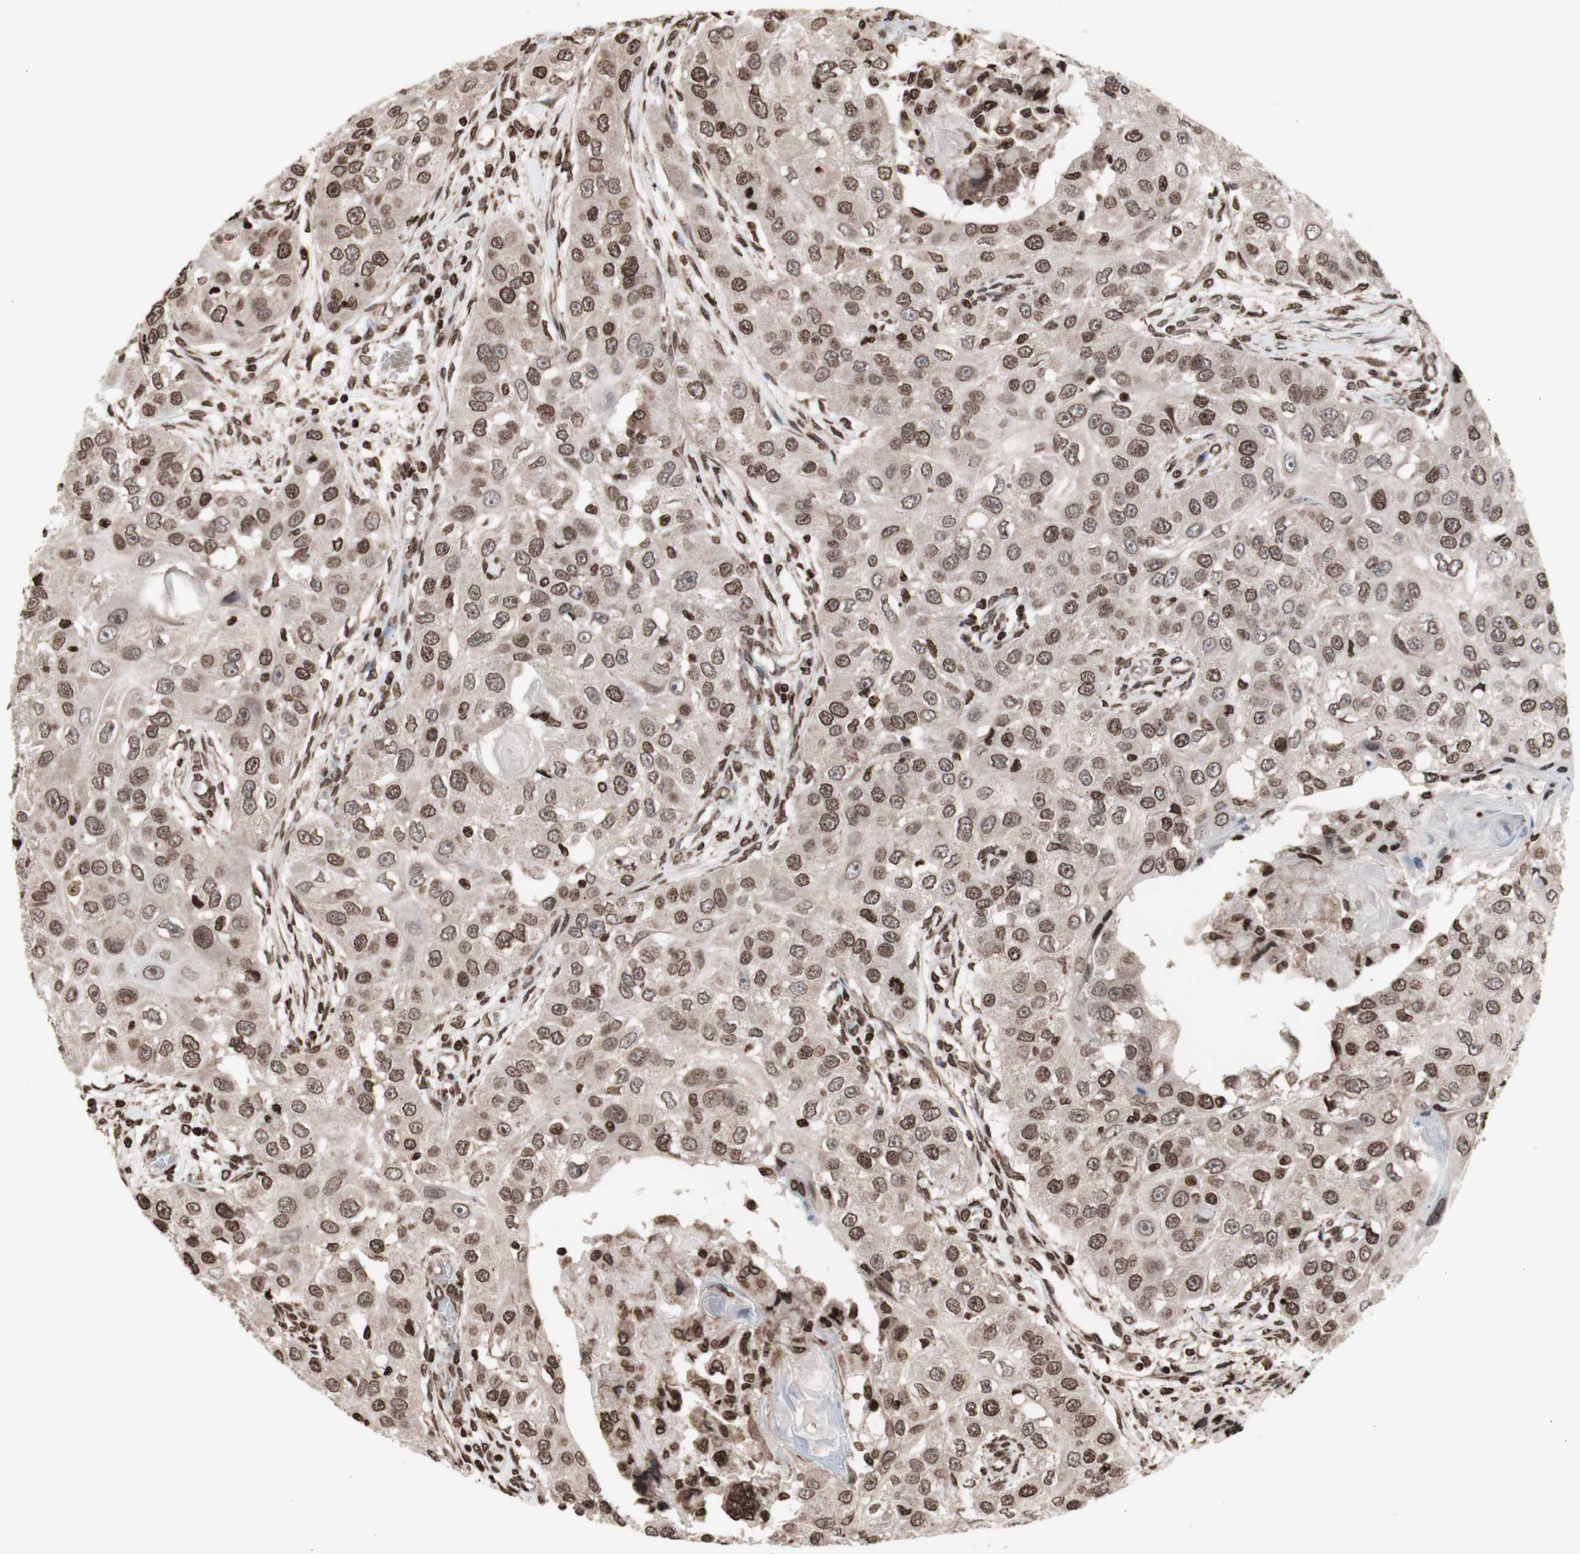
{"staining": {"intensity": "moderate", "quantity": ">75%", "location": "cytoplasmic/membranous,nuclear"}, "tissue": "head and neck cancer", "cell_type": "Tumor cells", "image_type": "cancer", "snomed": [{"axis": "morphology", "description": "Normal tissue, NOS"}, {"axis": "morphology", "description": "Squamous cell carcinoma, NOS"}, {"axis": "topography", "description": "Skeletal muscle"}, {"axis": "topography", "description": "Head-Neck"}], "caption": "IHC of head and neck squamous cell carcinoma displays medium levels of moderate cytoplasmic/membranous and nuclear positivity in about >75% of tumor cells. Nuclei are stained in blue.", "gene": "SNAI2", "patient": {"sex": "male", "age": 51}}